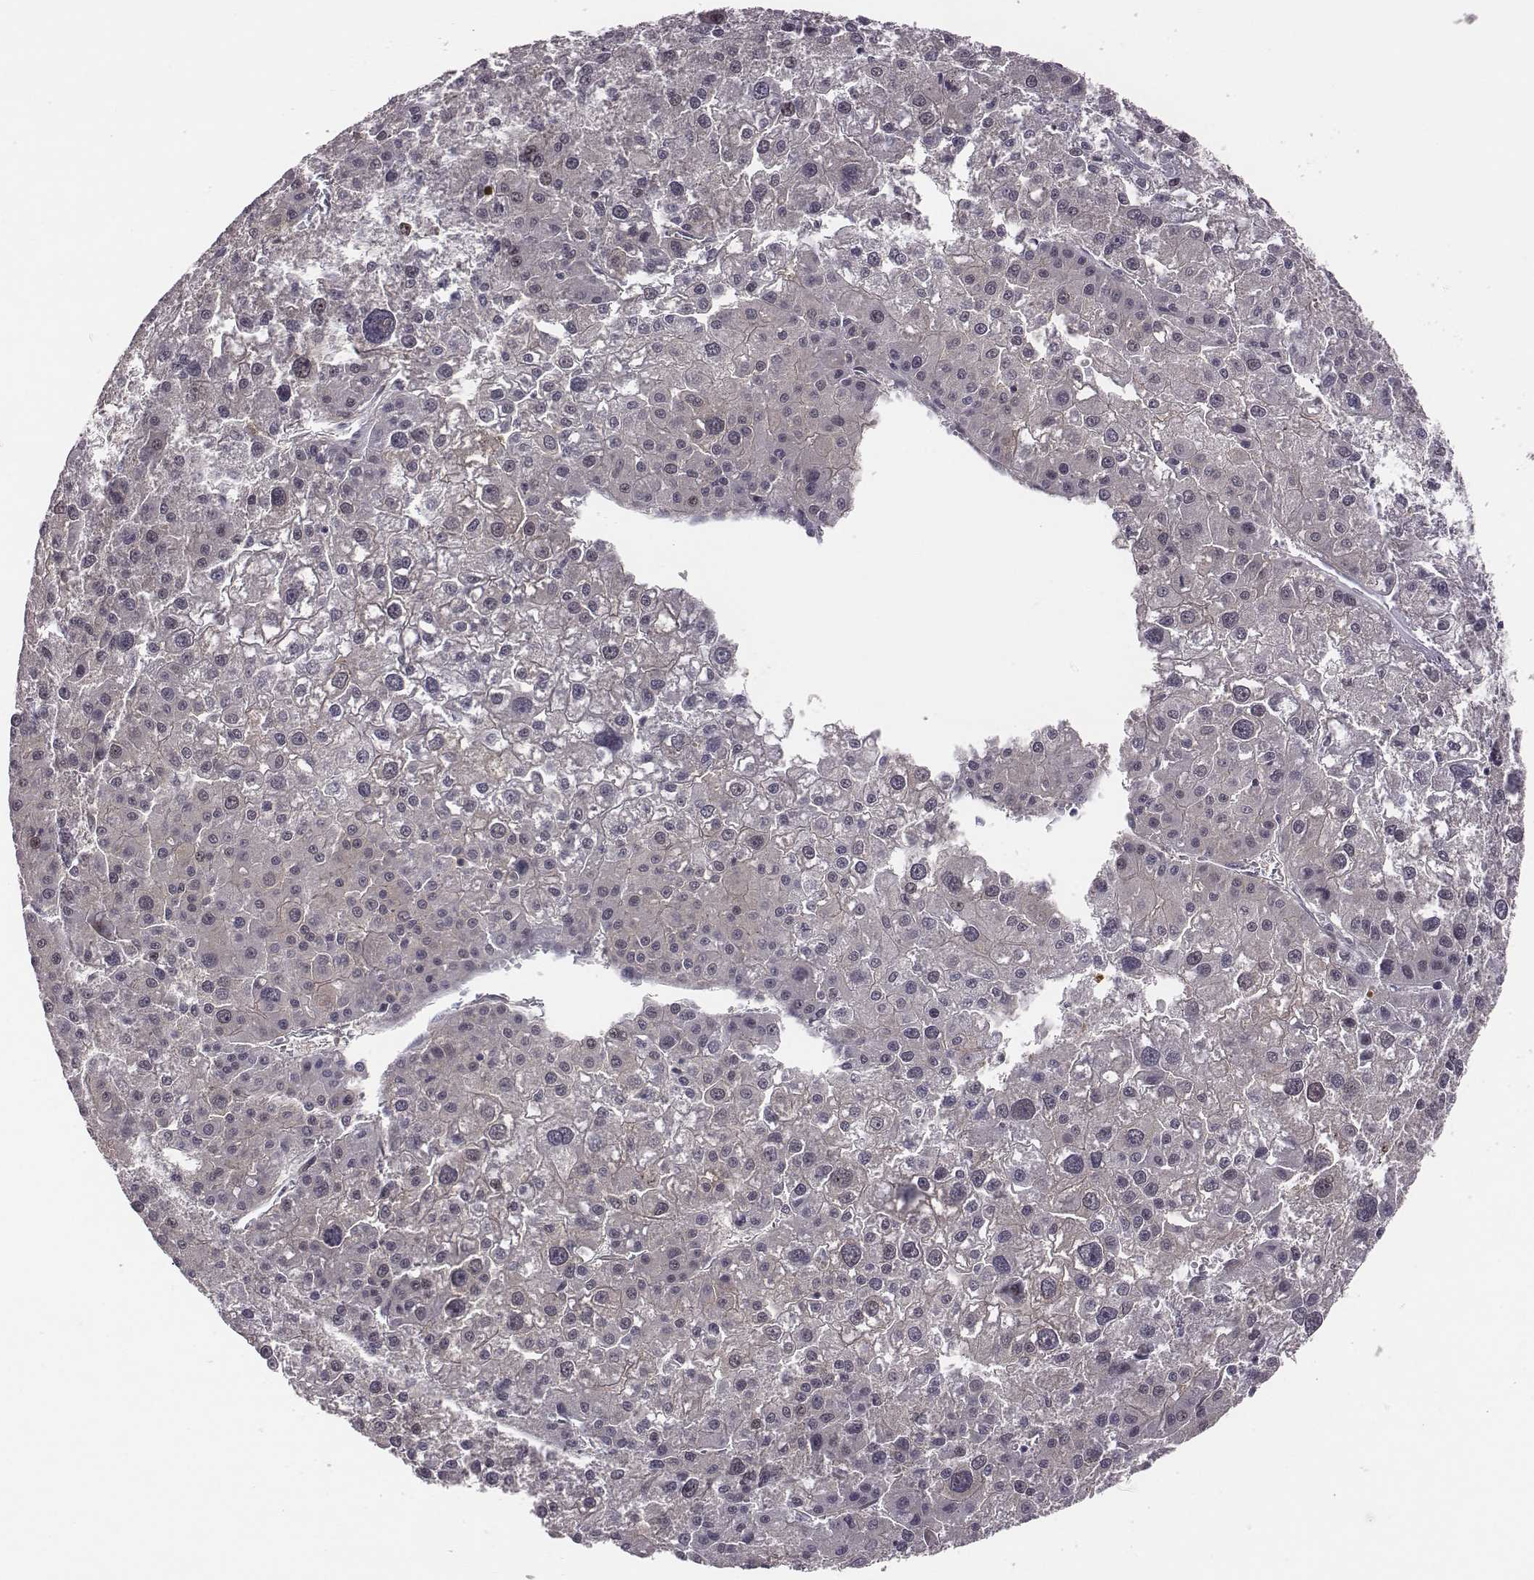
{"staining": {"intensity": "negative", "quantity": "none", "location": "none"}, "tissue": "liver cancer", "cell_type": "Tumor cells", "image_type": "cancer", "snomed": [{"axis": "morphology", "description": "Carcinoma, Hepatocellular, NOS"}, {"axis": "topography", "description": "Liver"}], "caption": "Tumor cells show no significant protein positivity in hepatocellular carcinoma (liver).", "gene": "SMURF2", "patient": {"sex": "male", "age": 73}}